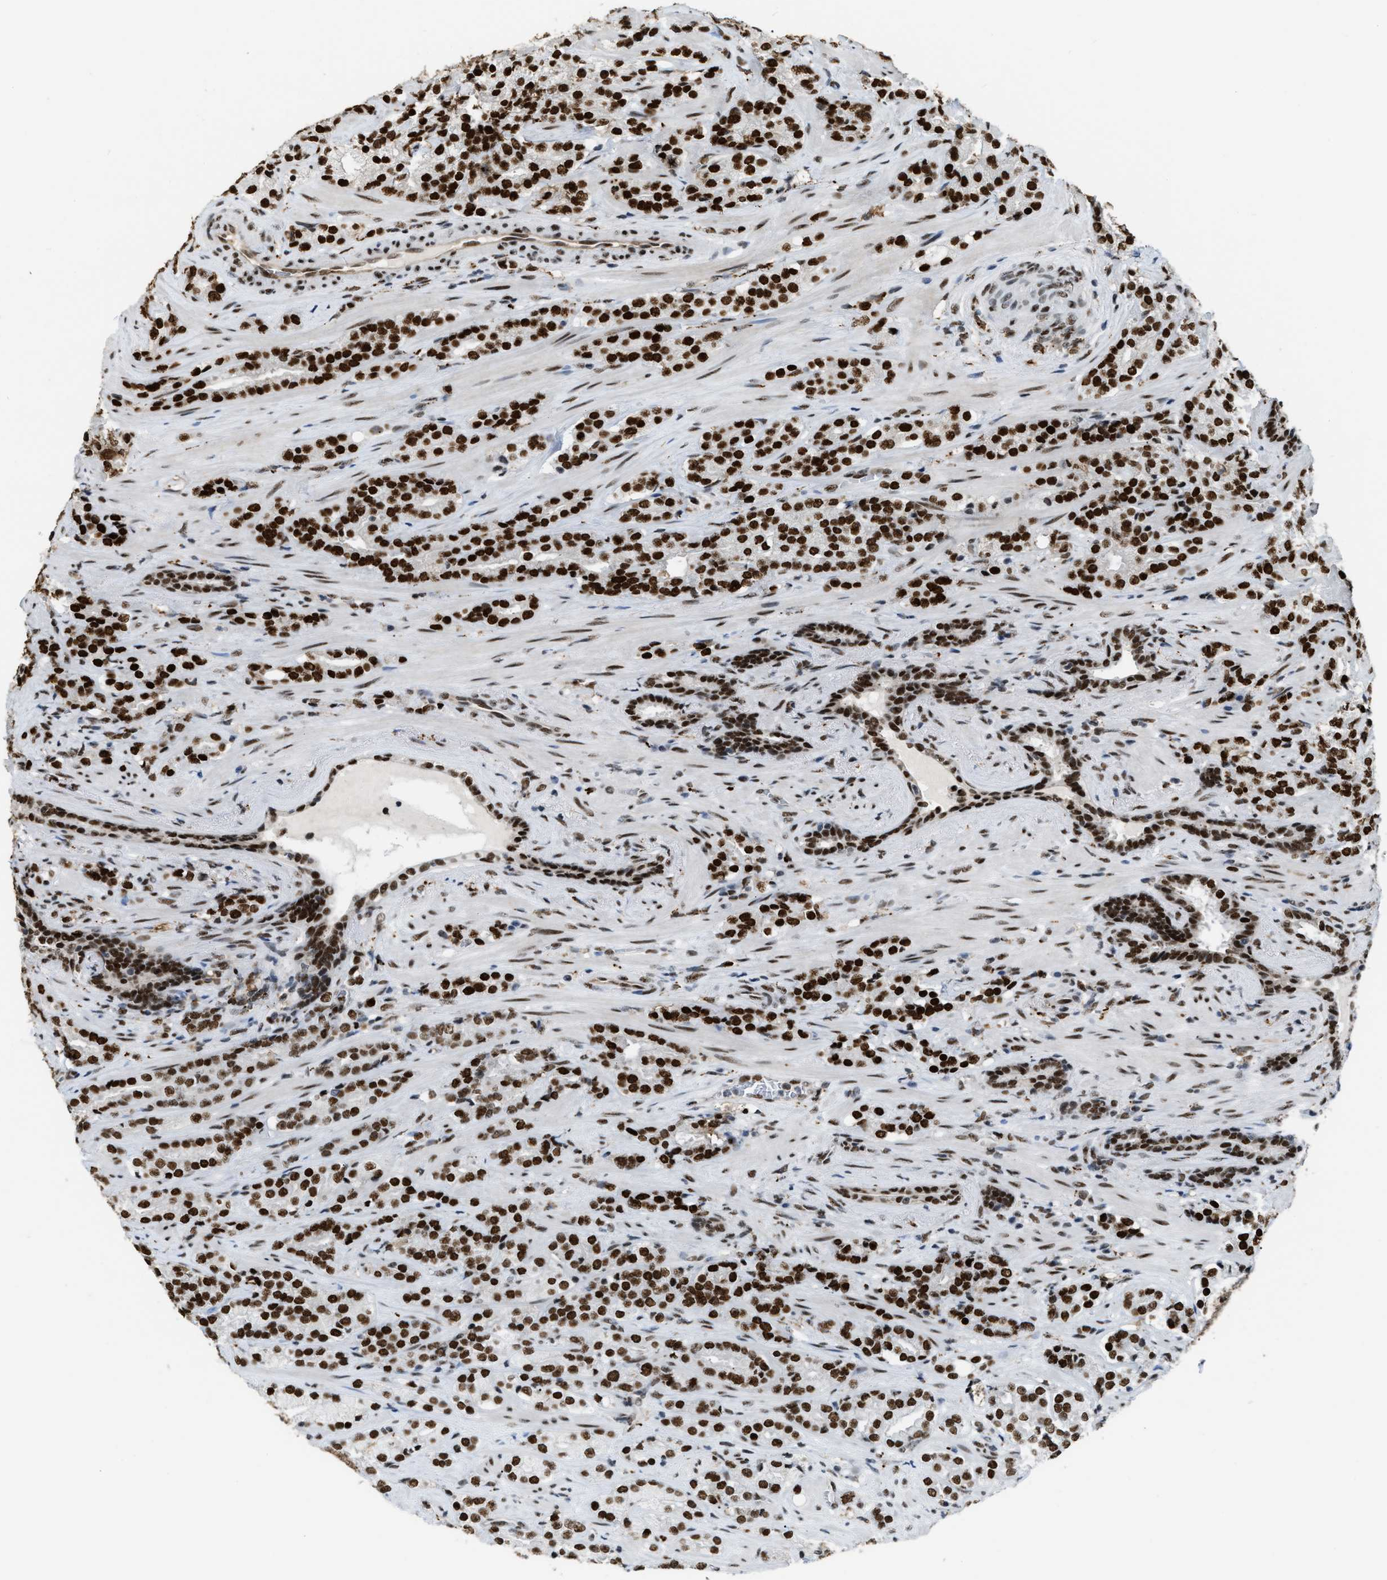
{"staining": {"intensity": "strong", "quantity": ">75%", "location": "nuclear"}, "tissue": "prostate cancer", "cell_type": "Tumor cells", "image_type": "cancer", "snomed": [{"axis": "morphology", "description": "Adenocarcinoma, High grade"}, {"axis": "topography", "description": "Prostate"}], "caption": "Brown immunohistochemical staining in adenocarcinoma (high-grade) (prostate) exhibits strong nuclear positivity in approximately >75% of tumor cells.", "gene": "NUMA1", "patient": {"sex": "male", "age": 71}}